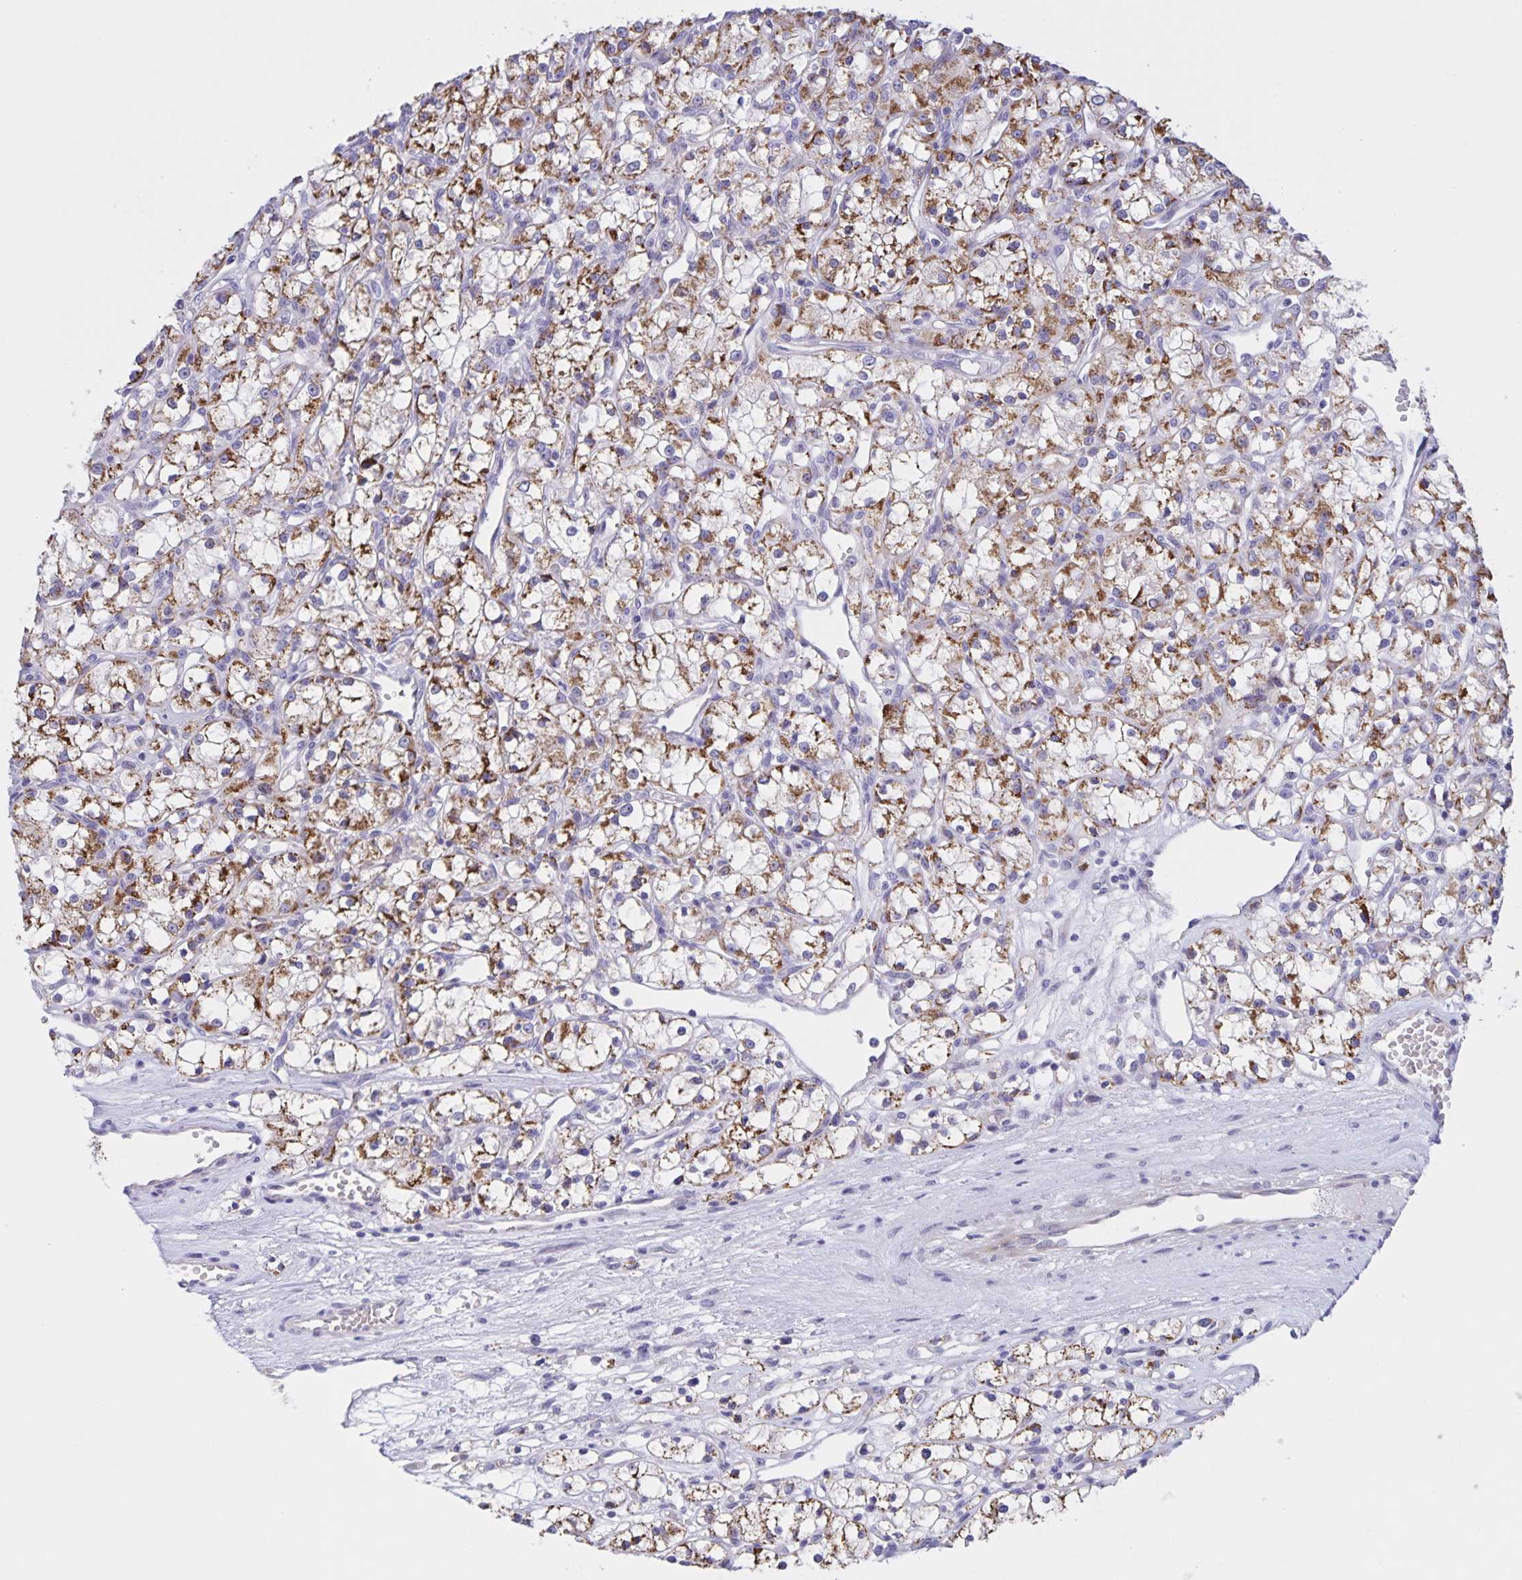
{"staining": {"intensity": "moderate", "quantity": ">75%", "location": "cytoplasmic/membranous"}, "tissue": "renal cancer", "cell_type": "Tumor cells", "image_type": "cancer", "snomed": [{"axis": "morphology", "description": "Adenocarcinoma, NOS"}, {"axis": "topography", "description": "Kidney"}], "caption": "Adenocarcinoma (renal) stained with a protein marker displays moderate staining in tumor cells.", "gene": "DMGDH", "patient": {"sex": "female", "age": 59}}